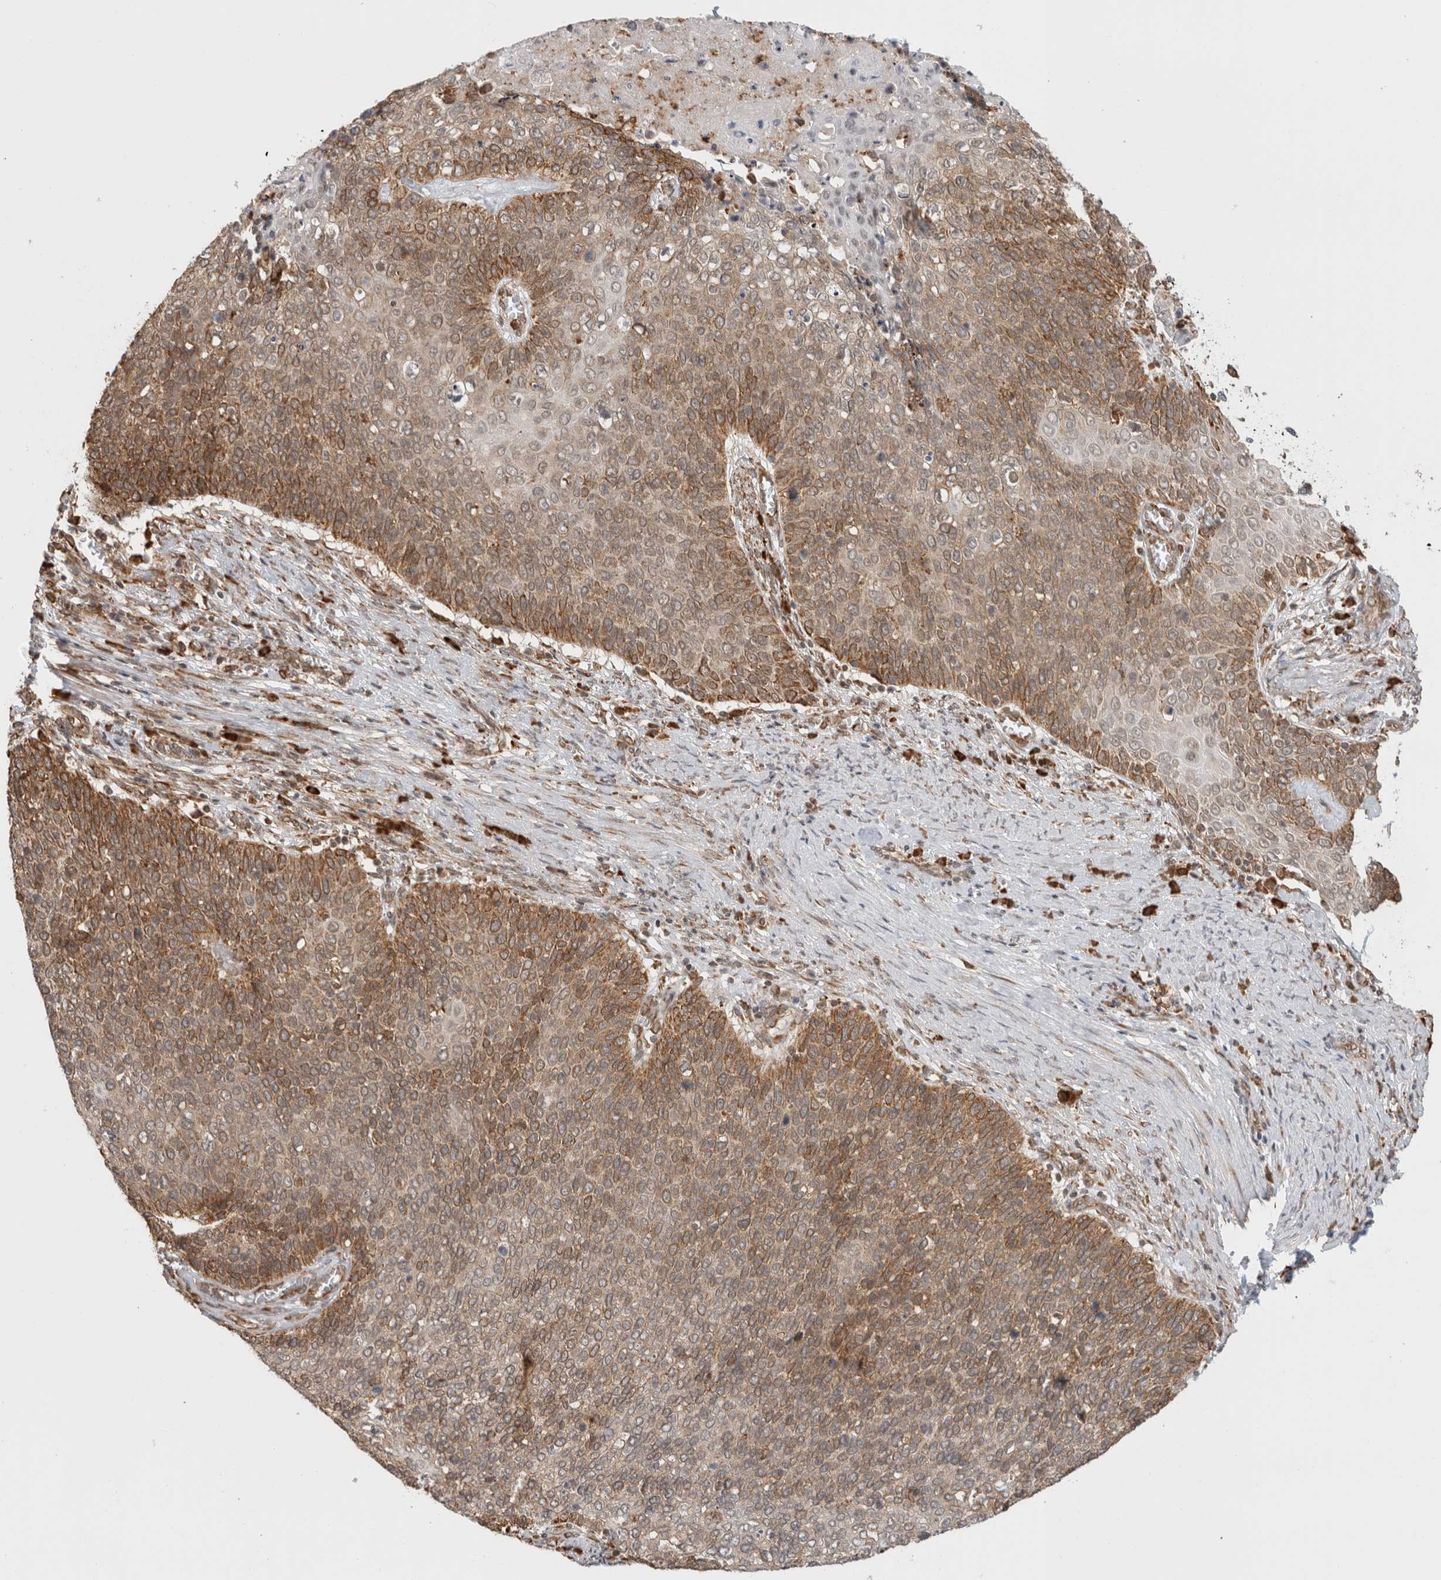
{"staining": {"intensity": "moderate", "quantity": ">75%", "location": "cytoplasmic/membranous"}, "tissue": "cervical cancer", "cell_type": "Tumor cells", "image_type": "cancer", "snomed": [{"axis": "morphology", "description": "Squamous cell carcinoma, NOS"}, {"axis": "topography", "description": "Cervix"}], "caption": "A histopathology image of squamous cell carcinoma (cervical) stained for a protein displays moderate cytoplasmic/membranous brown staining in tumor cells. (DAB IHC, brown staining for protein, blue staining for nuclei).", "gene": "MS4A7", "patient": {"sex": "female", "age": 39}}